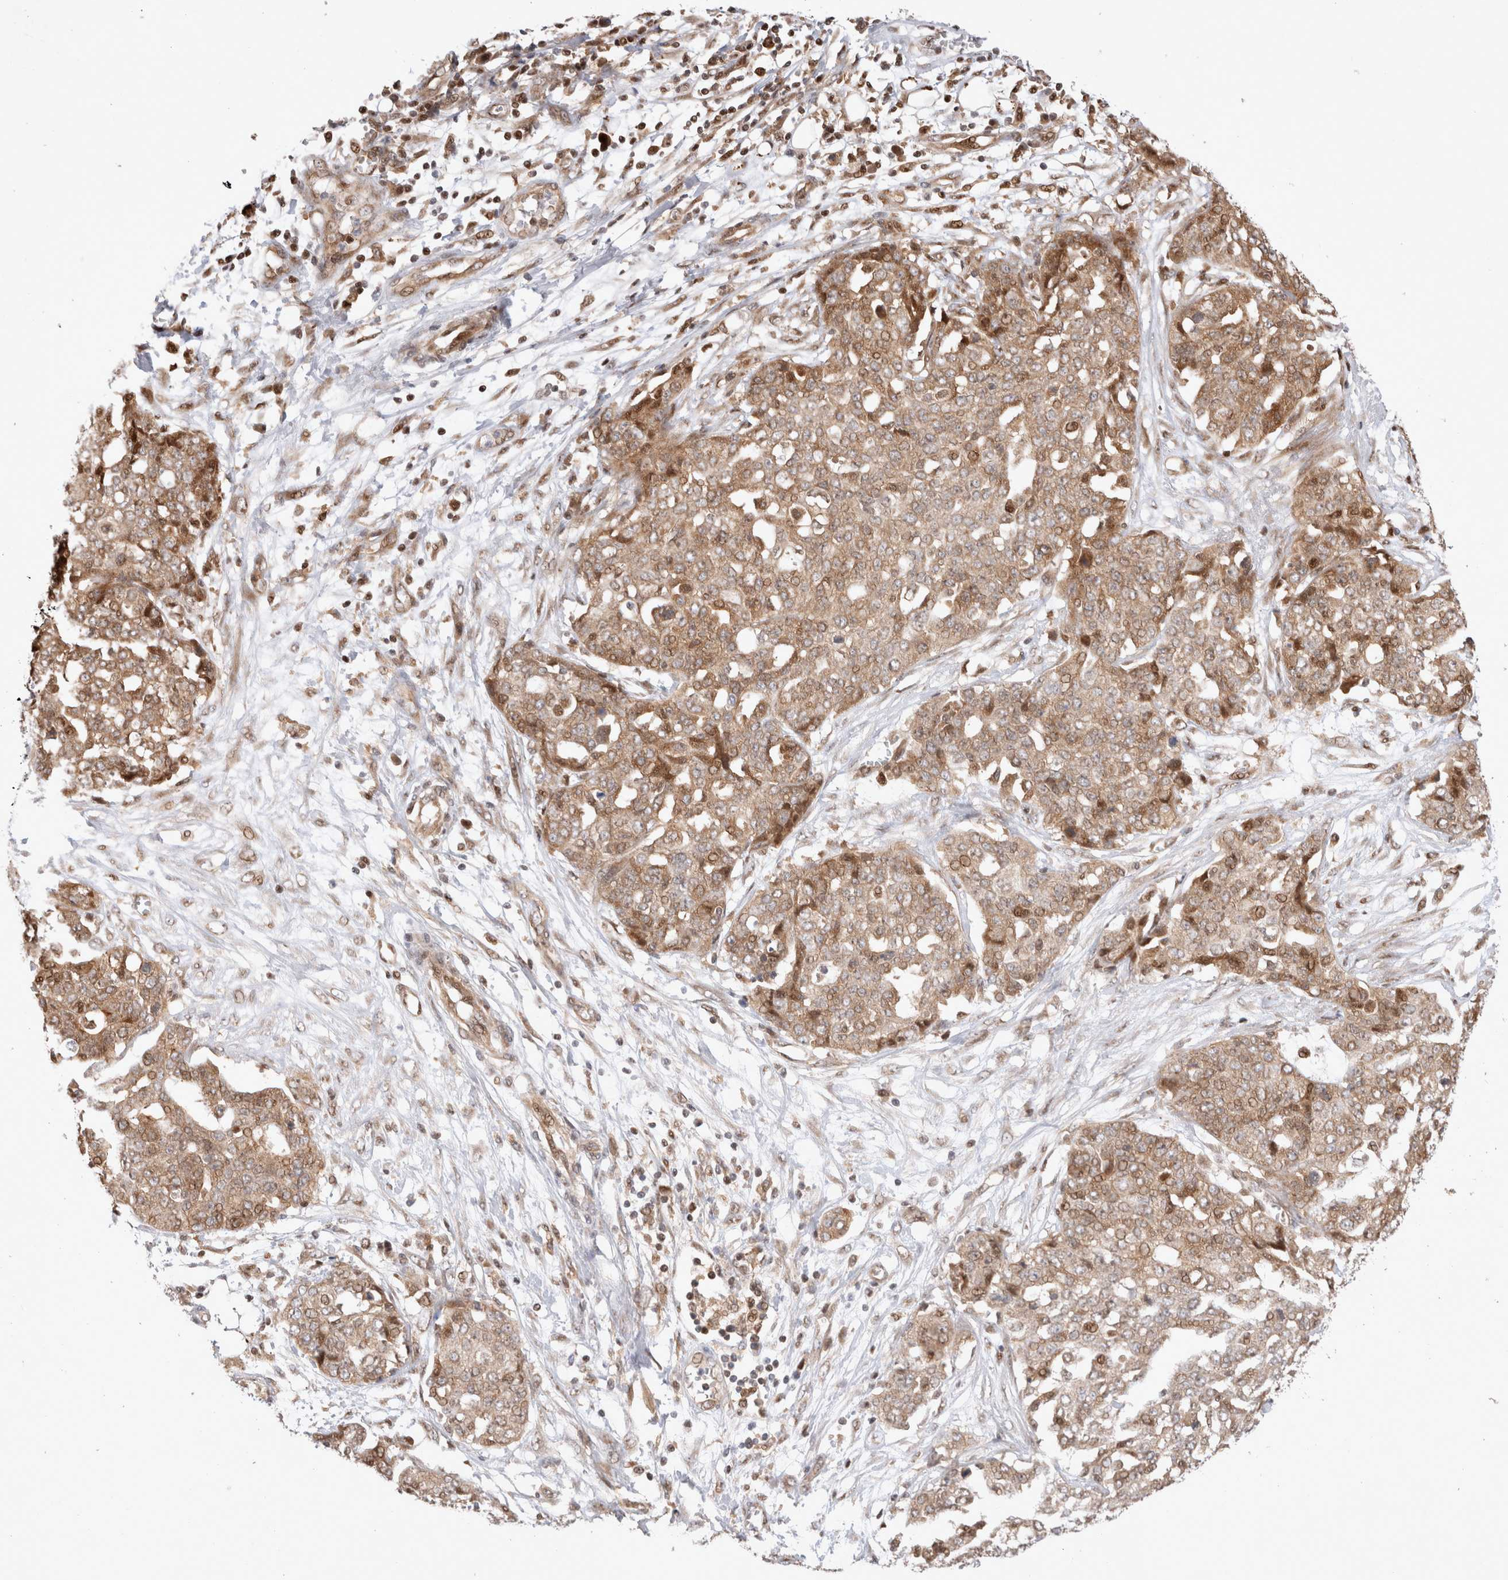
{"staining": {"intensity": "moderate", "quantity": ">75%", "location": "cytoplasmic/membranous,nuclear"}, "tissue": "ovarian cancer", "cell_type": "Tumor cells", "image_type": "cancer", "snomed": [{"axis": "morphology", "description": "Cystadenocarcinoma, serous, NOS"}, {"axis": "topography", "description": "Soft tissue"}, {"axis": "topography", "description": "Ovary"}], "caption": "Ovarian cancer stained with immunohistochemistry (IHC) demonstrates moderate cytoplasmic/membranous and nuclear positivity in about >75% of tumor cells.", "gene": "HTT", "patient": {"sex": "female", "age": 57}}